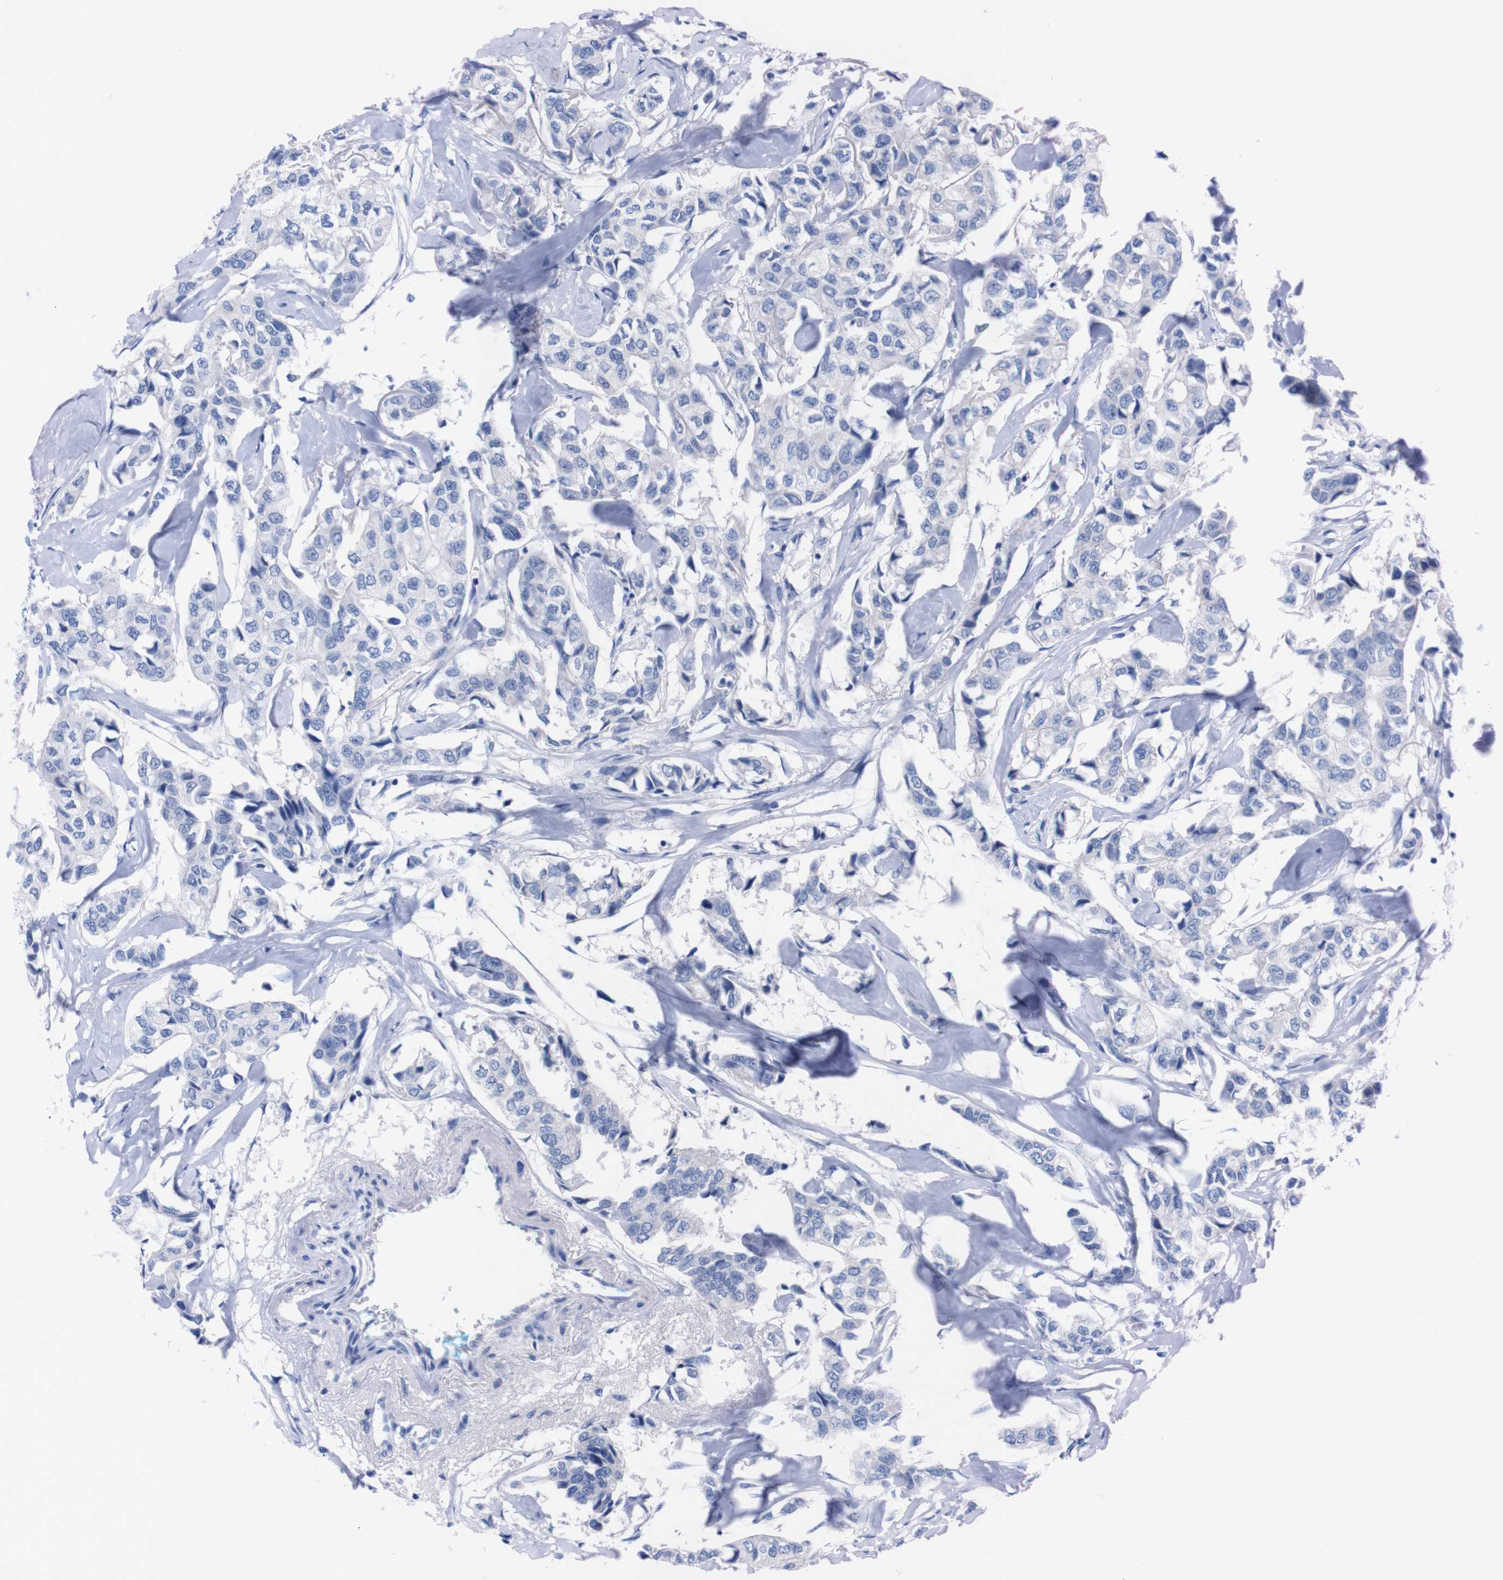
{"staining": {"intensity": "negative", "quantity": "none", "location": "none"}, "tissue": "breast cancer", "cell_type": "Tumor cells", "image_type": "cancer", "snomed": [{"axis": "morphology", "description": "Duct carcinoma"}, {"axis": "topography", "description": "Breast"}], "caption": "IHC histopathology image of neoplastic tissue: breast cancer (infiltrating ductal carcinoma) stained with DAB exhibits no significant protein staining in tumor cells.", "gene": "TMEM243", "patient": {"sex": "female", "age": 80}}